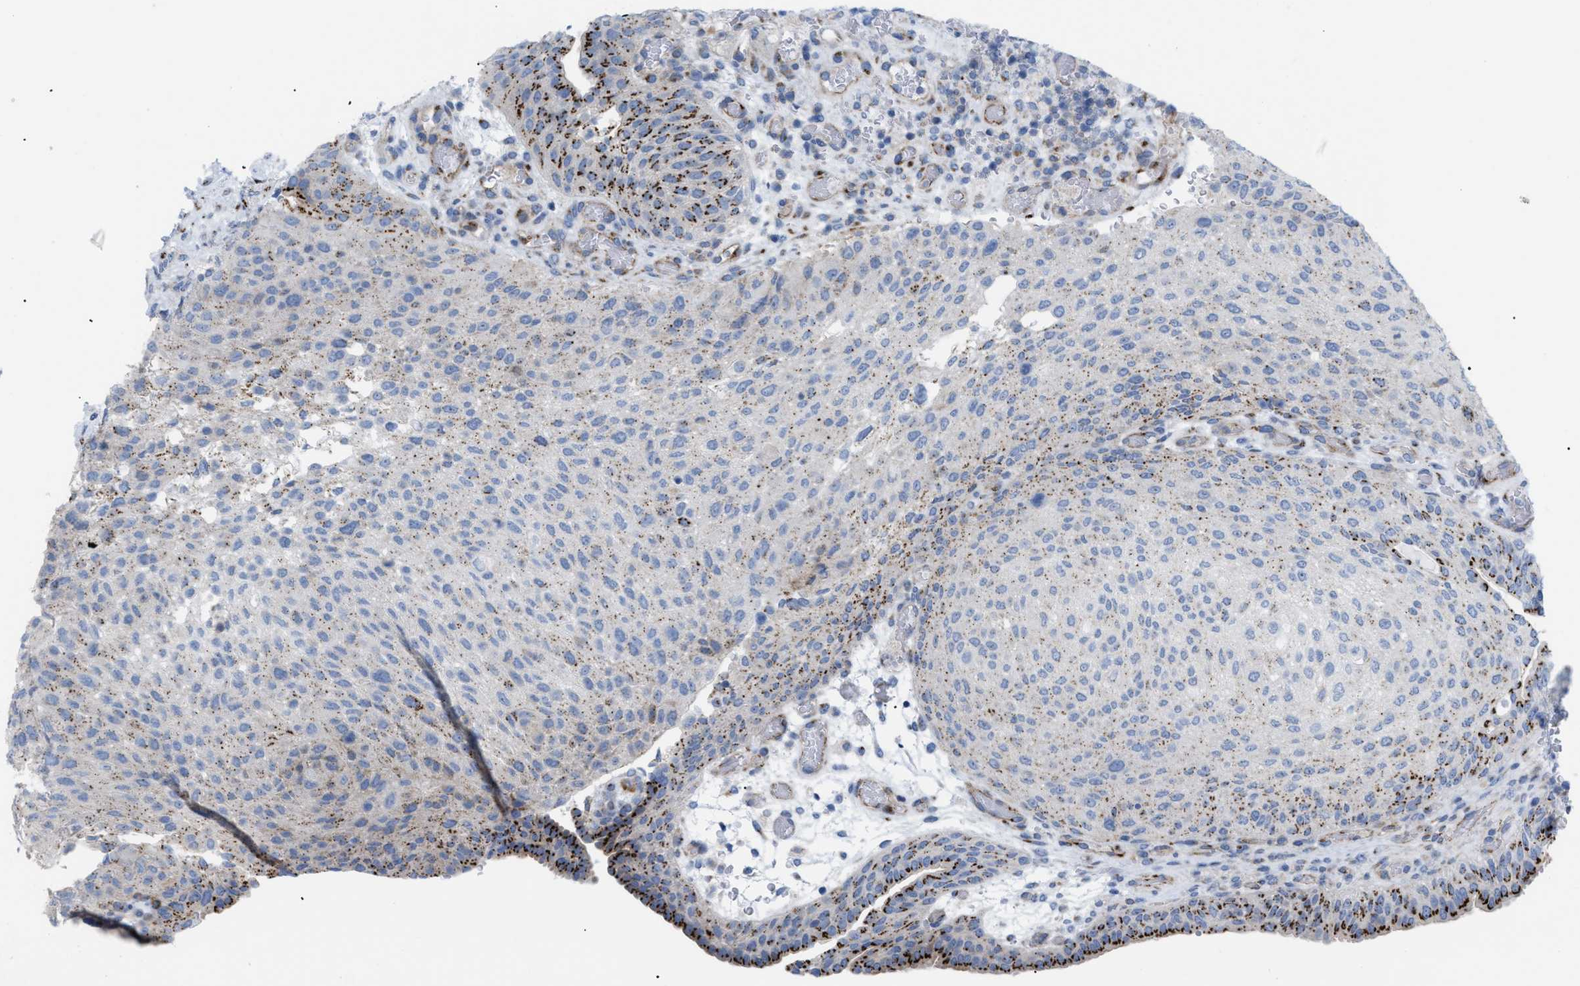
{"staining": {"intensity": "strong", "quantity": "25%-75%", "location": "cytoplasmic/membranous"}, "tissue": "urothelial cancer", "cell_type": "Tumor cells", "image_type": "cancer", "snomed": [{"axis": "morphology", "description": "Urothelial carcinoma, Low grade"}, {"axis": "morphology", "description": "Urothelial carcinoma, High grade"}, {"axis": "topography", "description": "Urinary bladder"}], "caption": "Protein expression analysis of urothelial carcinoma (low-grade) demonstrates strong cytoplasmic/membranous staining in about 25%-75% of tumor cells. The staining is performed using DAB brown chromogen to label protein expression. The nuclei are counter-stained blue using hematoxylin.", "gene": "TMEM17", "patient": {"sex": "male", "age": 35}}